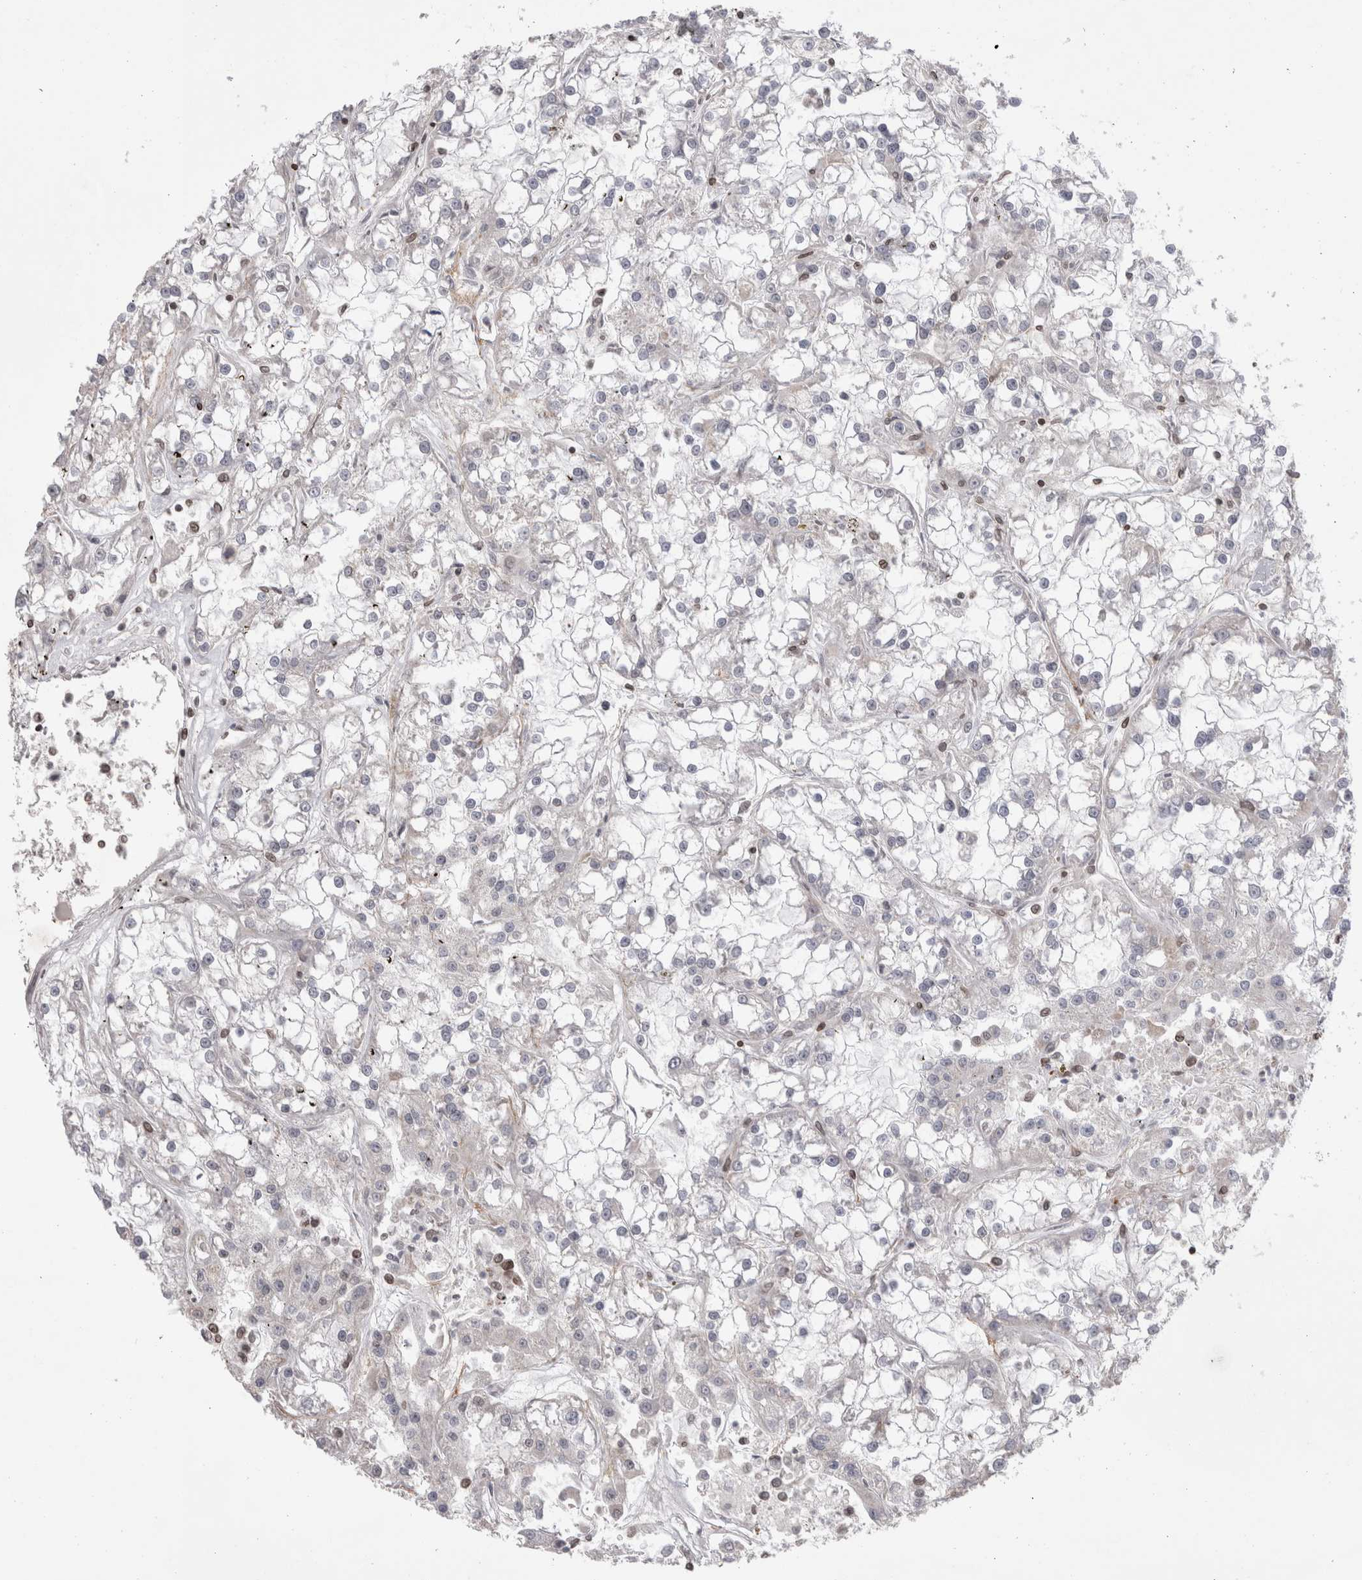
{"staining": {"intensity": "negative", "quantity": "none", "location": "none"}, "tissue": "renal cancer", "cell_type": "Tumor cells", "image_type": "cancer", "snomed": [{"axis": "morphology", "description": "Adenocarcinoma, NOS"}, {"axis": "topography", "description": "Kidney"}], "caption": "Adenocarcinoma (renal) was stained to show a protein in brown. There is no significant expression in tumor cells.", "gene": "DARS2", "patient": {"sex": "female", "age": 52}}